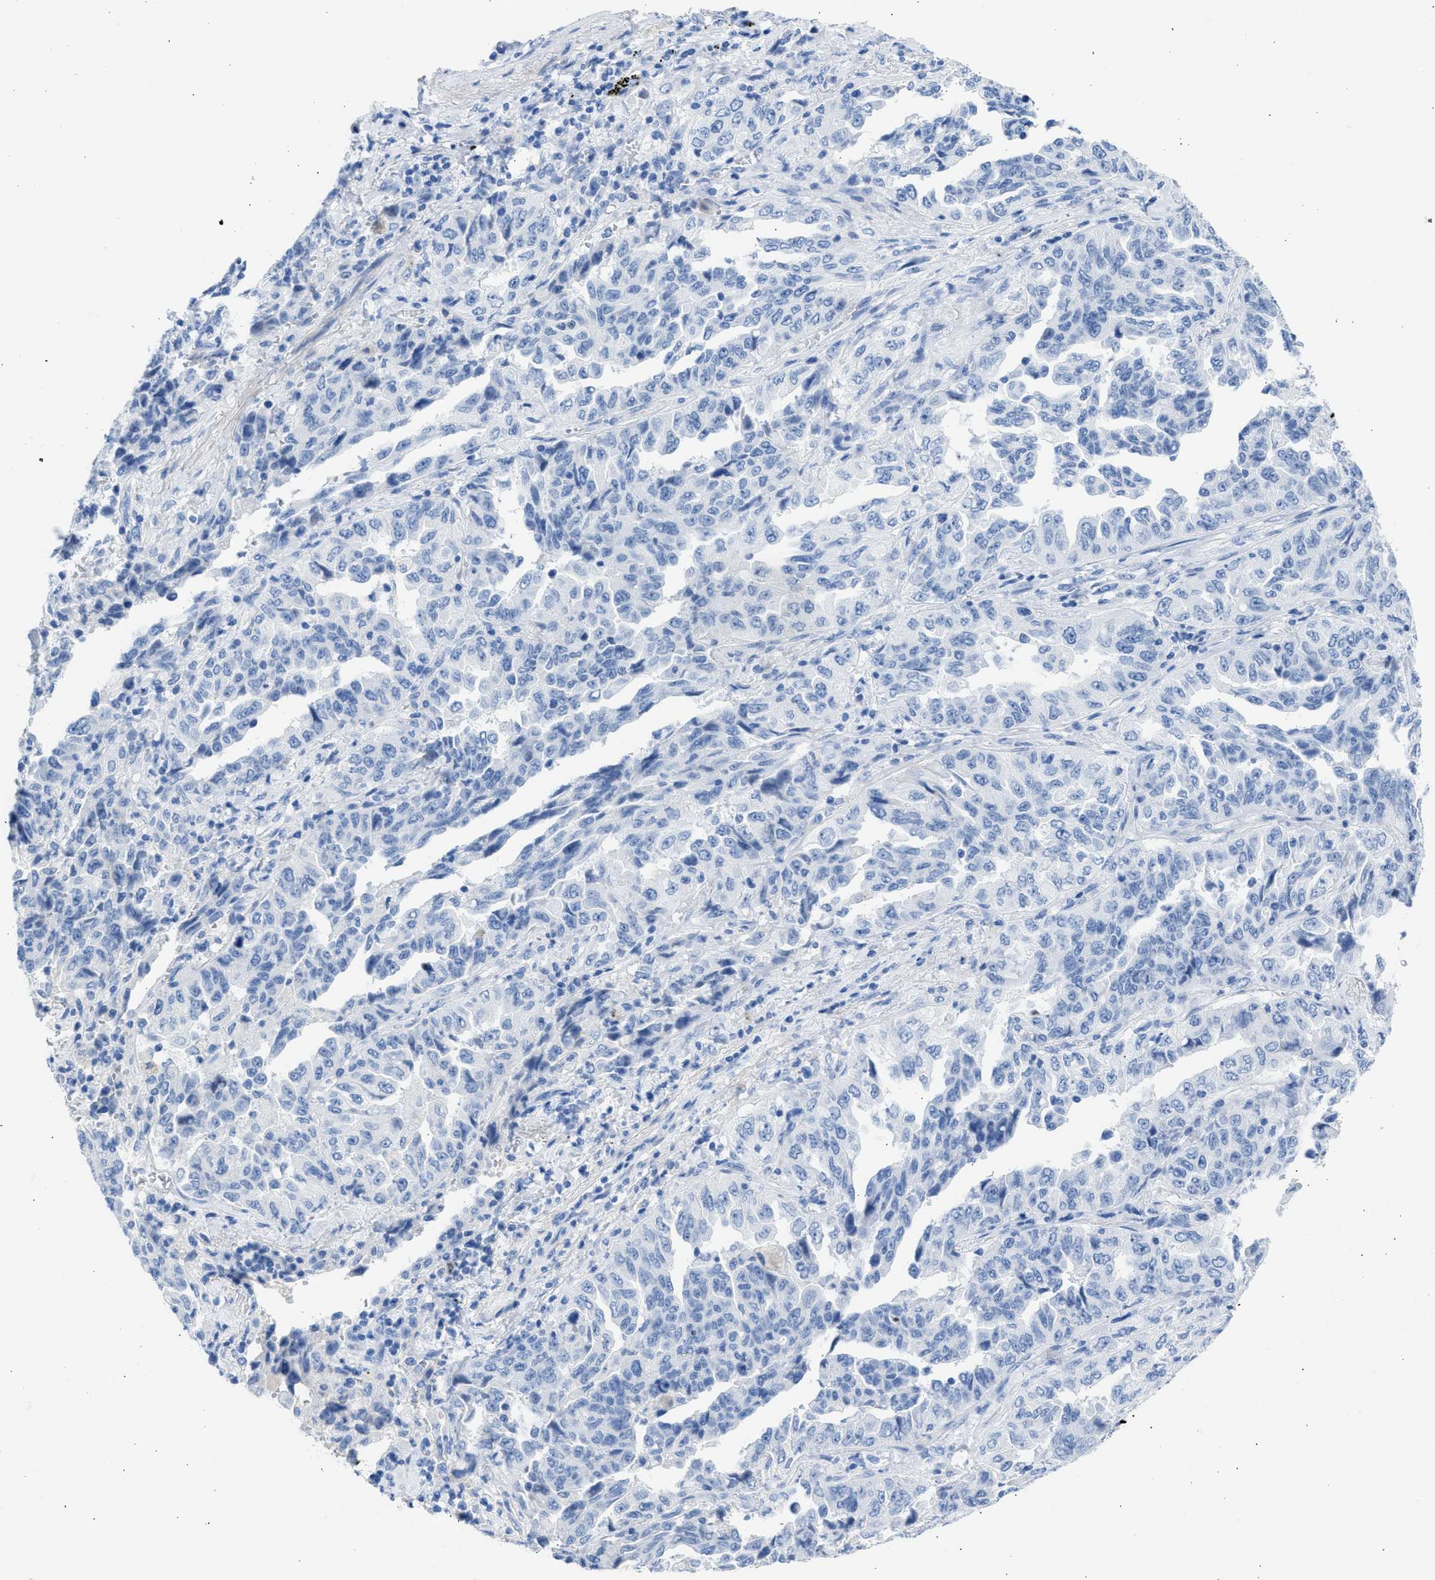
{"staining": {"intensity": "negative", "quantity": "none", "location": "none"}, "tissue": "lung cancer", "cell_type": "Tumor cells", "image_type": "cancer", "snomed": [{"axis": "morphology", "description": "Adenocarcinoma, NOS"}, {"axis": "topography", "description": "Lung"}], "caption": "DAB (3,3'-diaminobenzidine) immunohistochemical staining of human lung adenocarcinoma demonstrates no significant positivity in tumor cells.", "gene": "SPATA3", "patient": {"sex": "female", "age": 51}}